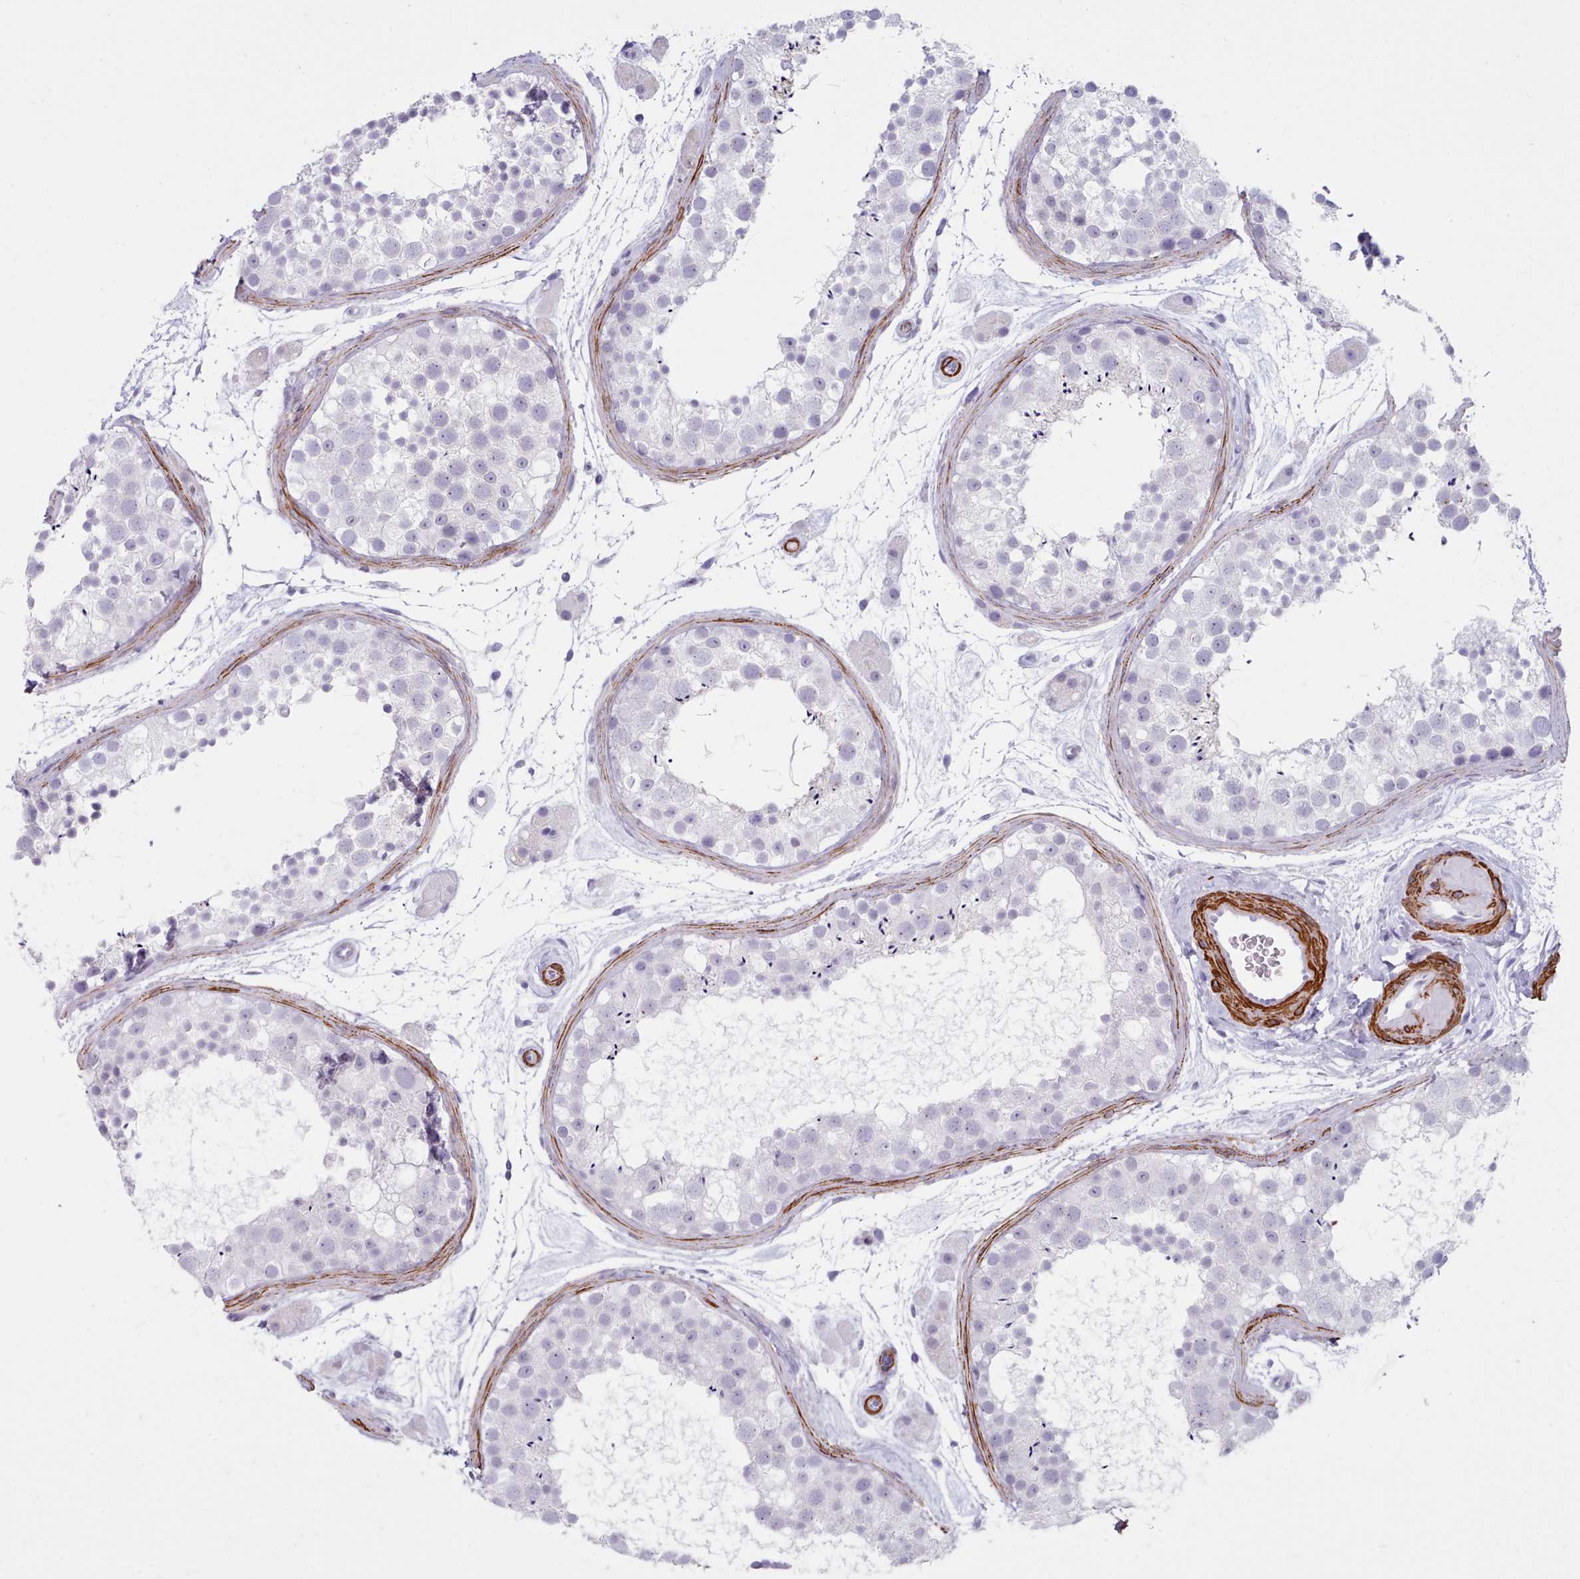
{"staining": {"intensity": "negative", "quantity": "none", "location": "none"}, "tissue": "testis", "cell_type": "Cells in seminiferous ducts", "image_type": "normal", "snomed": [{"axis": "morphology", "description": "Normal tissue, NOS"}, {"axis": "topography", "description": "Testis"}], "caption": "Immunohistochemistry photomicrograph of benign human testis stained for a protein (brown), which reveals no expression in cells in seminiferous ducts. Brightfield microscopy of IHC stained with DAB (brown) and hematoxylin (blue), captured at high magnification.", "gene": "FPGS", "patient": {"sex": "male", "age": 41}}